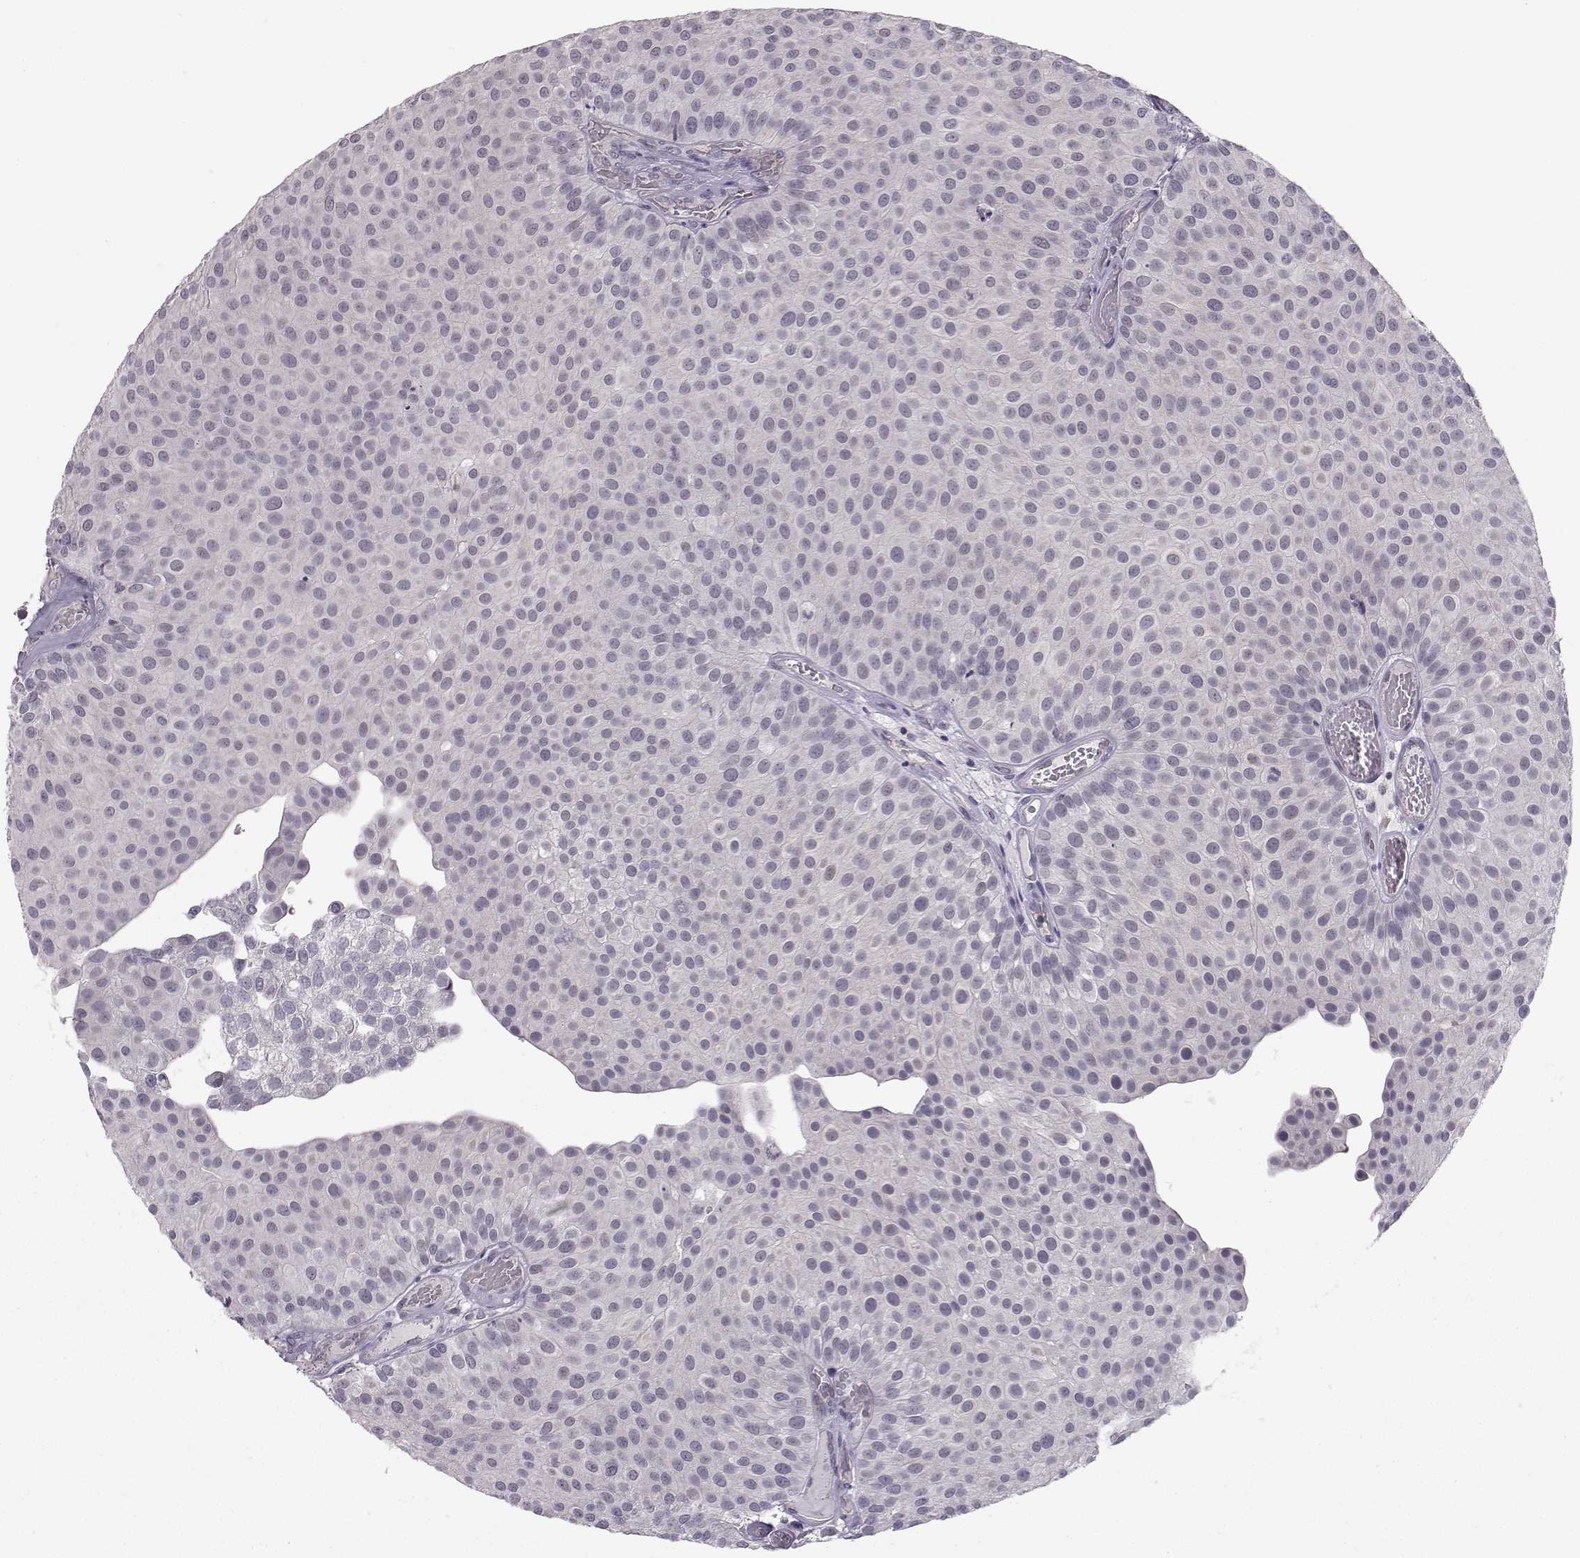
{"staining": {"intensity": "negative", "quantity": "none", "location": "none"}, "tissue": "urothelial cancer", "cell_type": "Tumor cells", "image_type": "cancer", "snomed": [{"axis": "morphology", "description": "Urothelial carcinoma, Low grade"}, {"axis": "topography", "description": "Urinary bladder"}], "caption": "This is an immunohistochemistry image of human urothelial carcinoma (low-grade). There is no staining in tumor cells.", "gene": "KIF13B", "patient": {"sex": "female", "age": 87}}